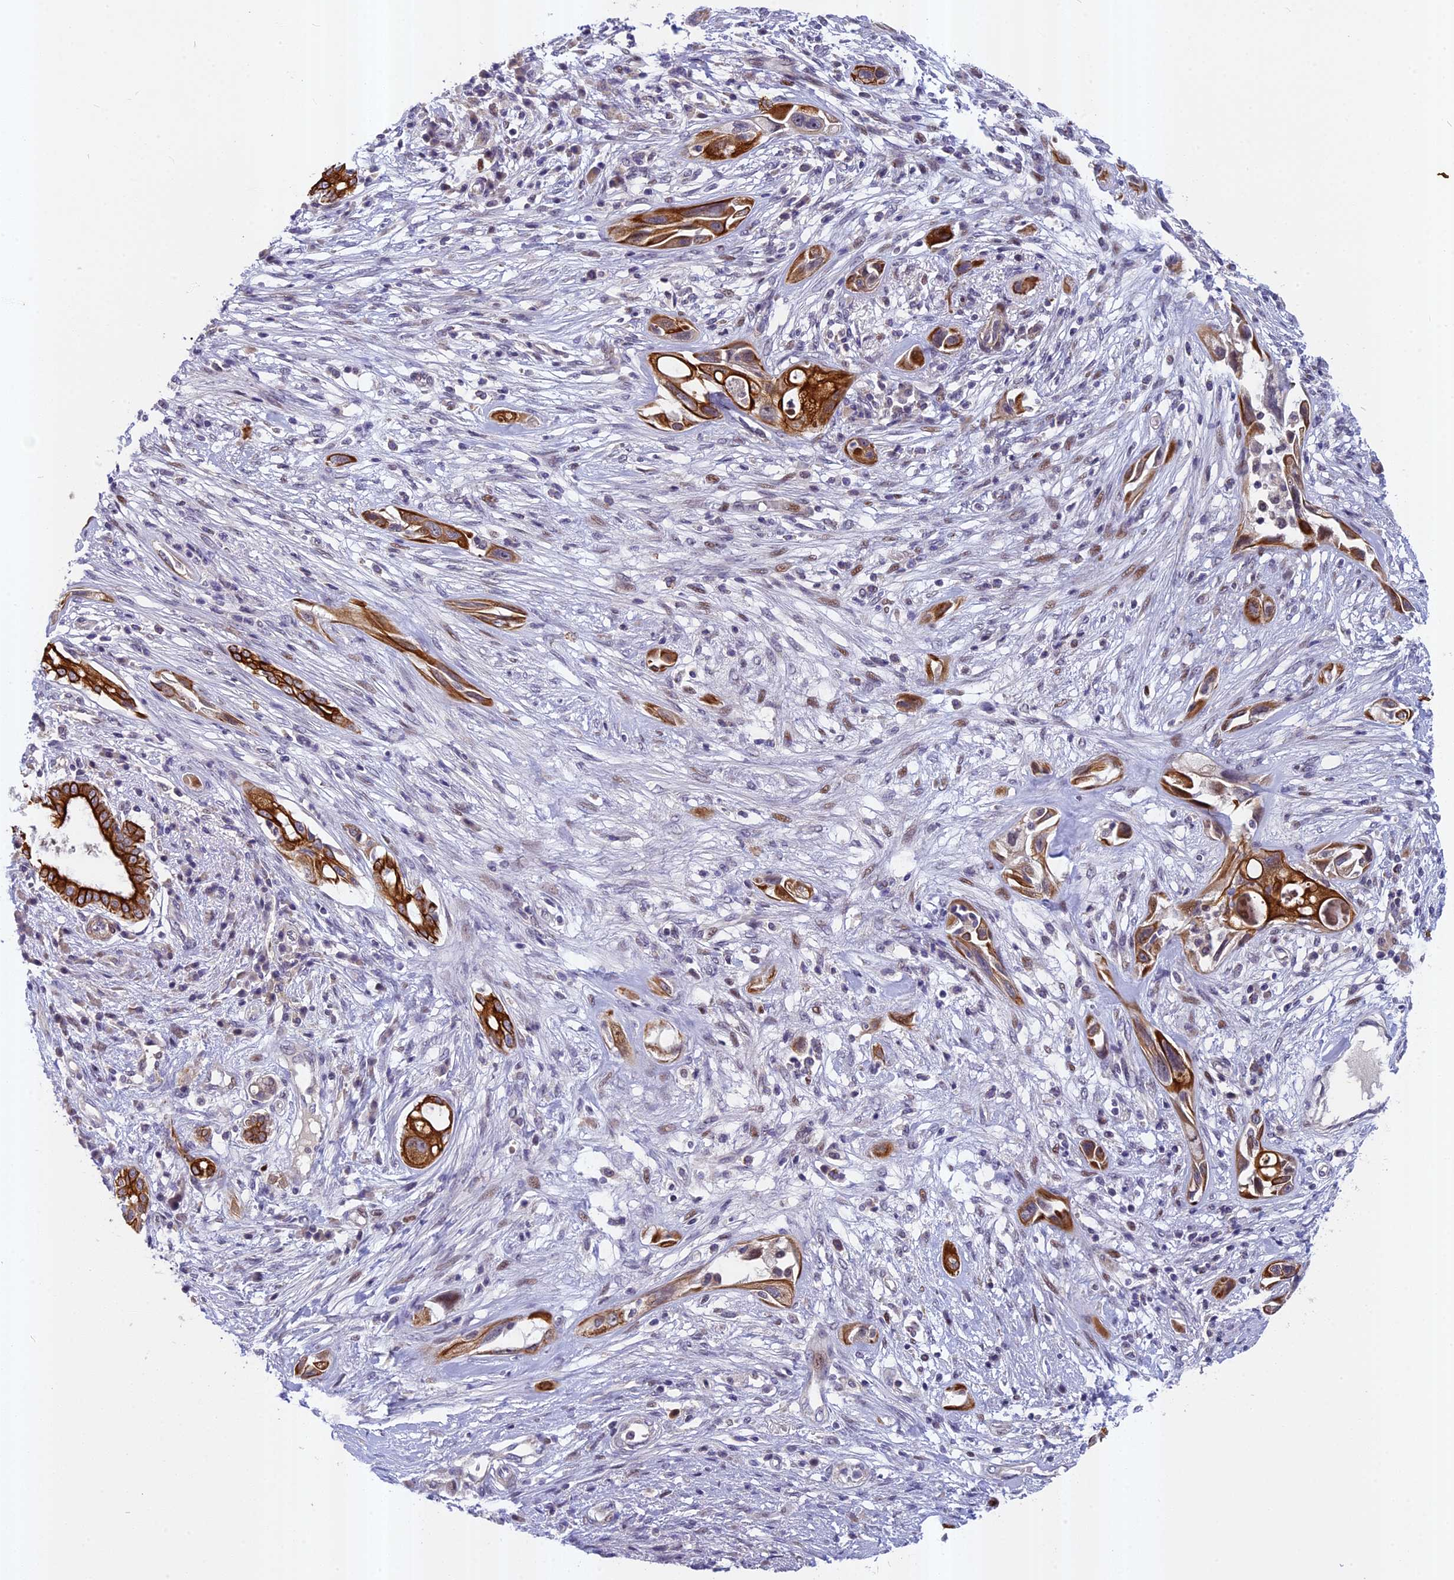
{"staining": {"intensity": "strong", "quantity": ">75%", "location": "cytoplasmic/membranous"}, "tissue": "pancreatic cancer", "cell_type": "Tumor cells", "image_type": "cancer", "snomed": [{"axis": "morphology", "description": "Adenocarcinoma, NOS"}, {"axis": "topography", "description": "Pancreas"}], "caption": "Protein staining of adenocarcinoma (pancreatic) tissue shows strong cytoplasmic/membranous positivity in approximately >75% of tumor cells.", "gene": "ANKRD34B", "patient": {"sex": "male", "age": 68}}